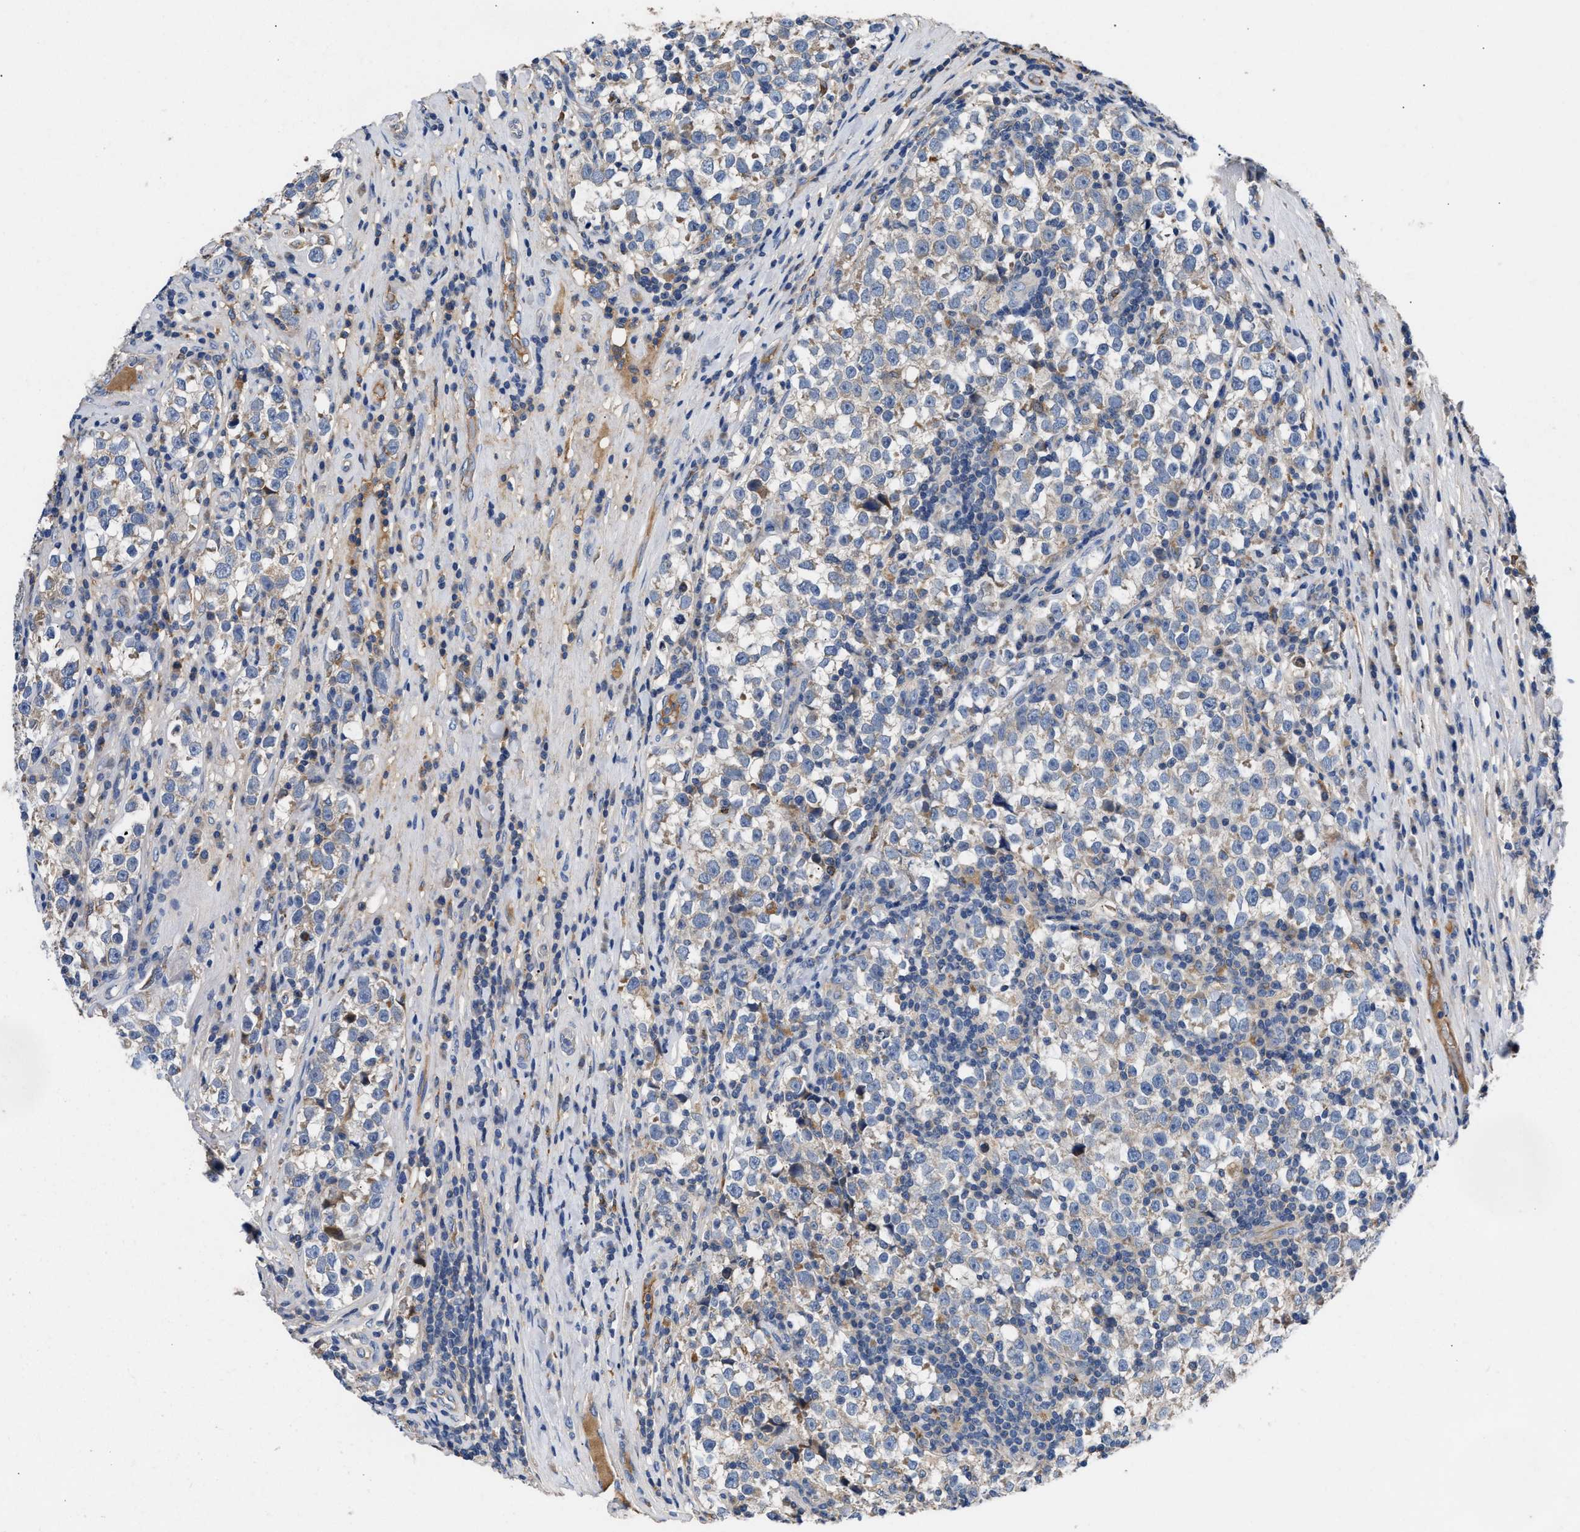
{"staining": {"intensity": "negative", "quantity": "none", "location": "none"}, "tissue": "testis cancer", "cell_type": "Tumor cells", "image_type": "cancer", "snomed": [{"axis": "morphology", "description": "Normal tissue, NOS"}, {"axis": "morphology", "description": "Seminoma, NOS"}, {"axis": "topography", "description": "Testis"}], "caption": "The photomicrograph displays no significant expression in tumor cells of testis cancer (seminoma). (DAB immunohistochemistry (IHC) visualized using brightfield microscopy, high magnification).", "gene": "CCDC171", "patient": {"sex": "male", "age": 43}}